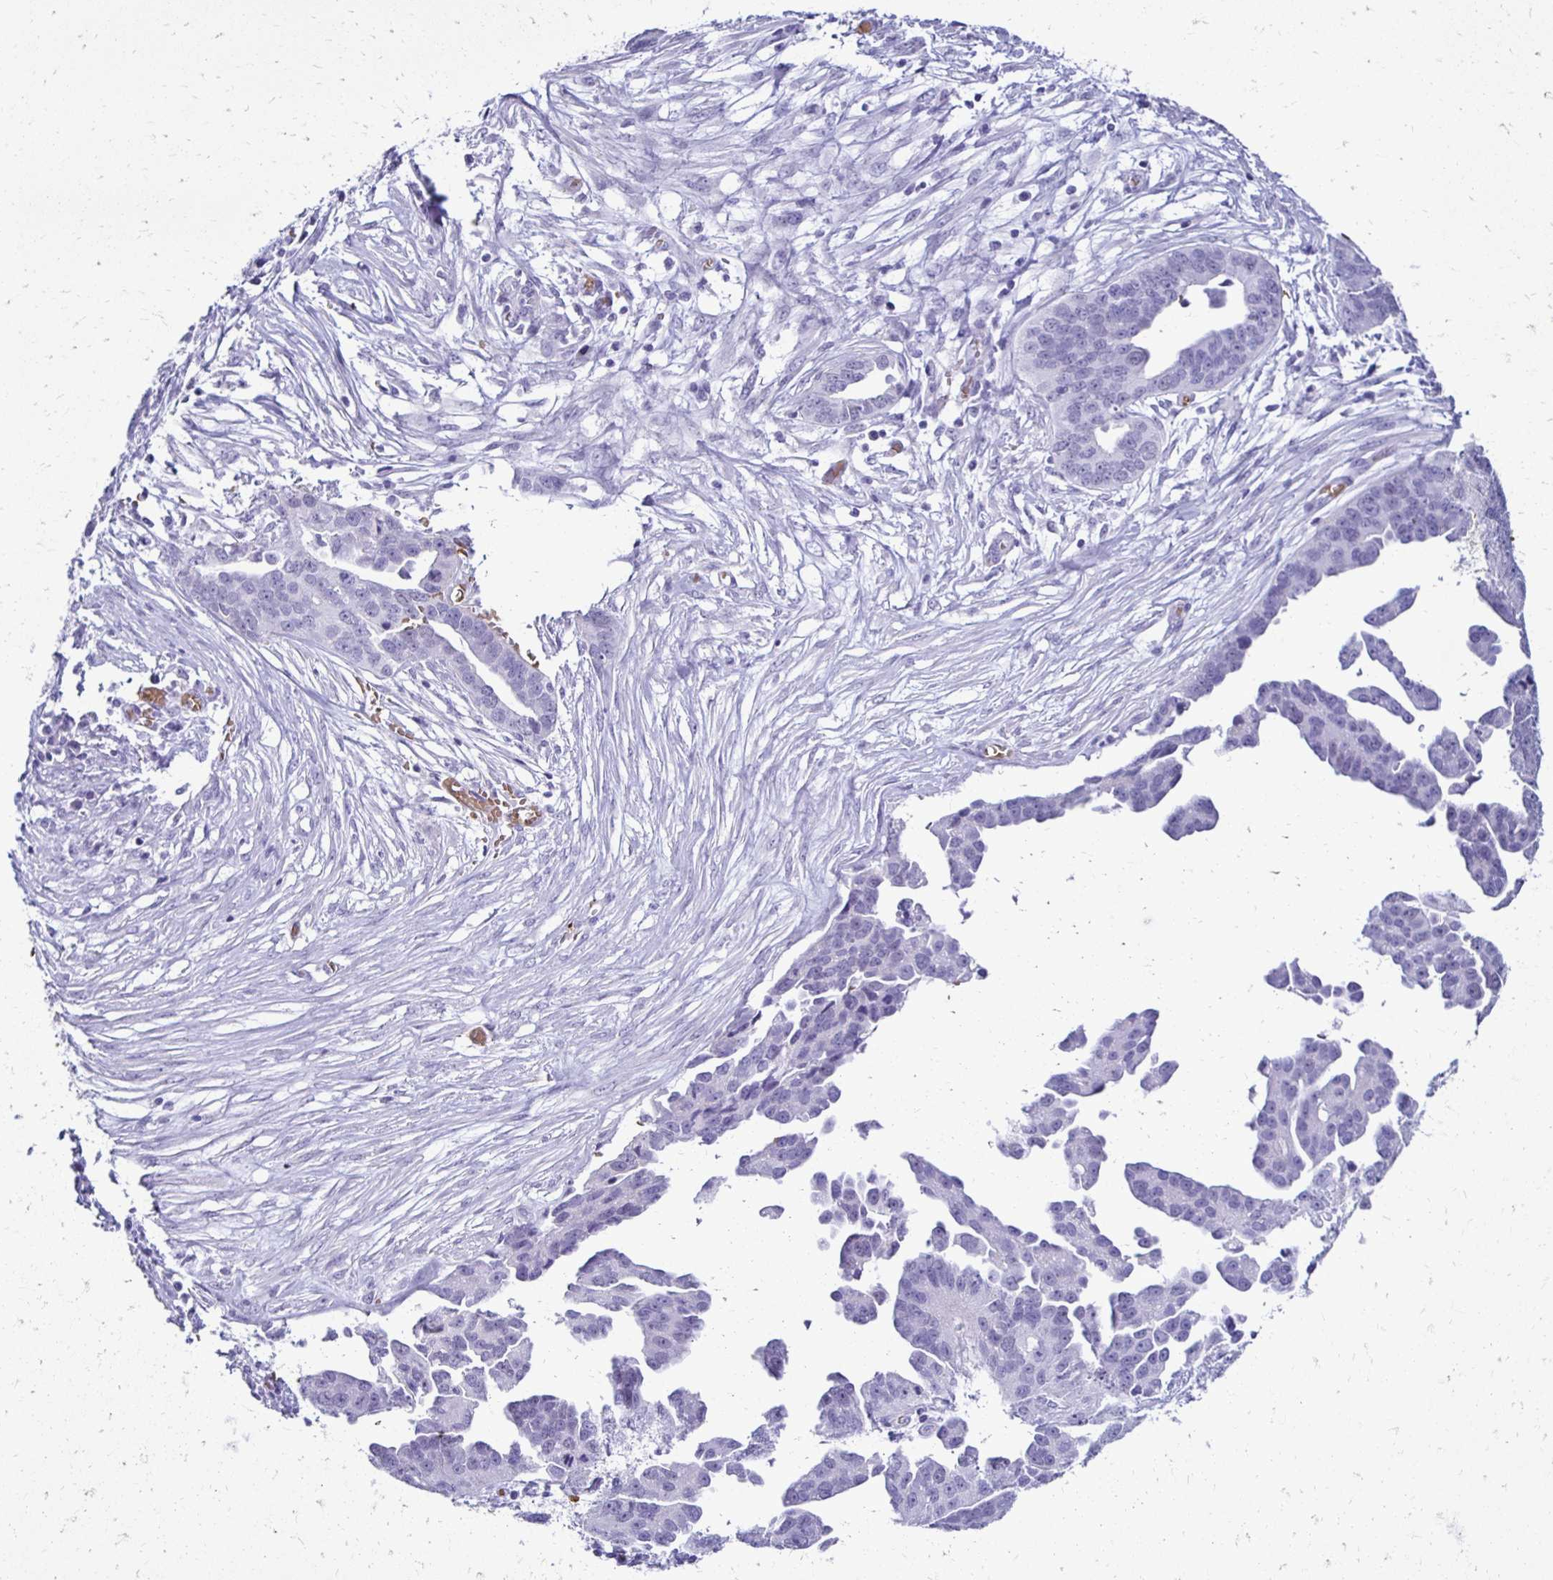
{"staining": {"intensity": "negative", "quantity": "none", "location": "none"}, "tissue": "ovarian cancer", "cell_type": "Tumor cells", "image_type": "cancer", "snomed": [{"axis": "morphology", "description": "Cystadenocarcinoma, serous, NOS"}, {"axis": "topography", "description": "Ovary"}], "caption": "IHC of human ovarian cancer demonstrates no expression in tumor cells. (Immunohistochemistry (ihc), brightfield microscopy, high magnification).", "gene": "RHBDL3", "patient": {"sex": "female", "age": 75}}